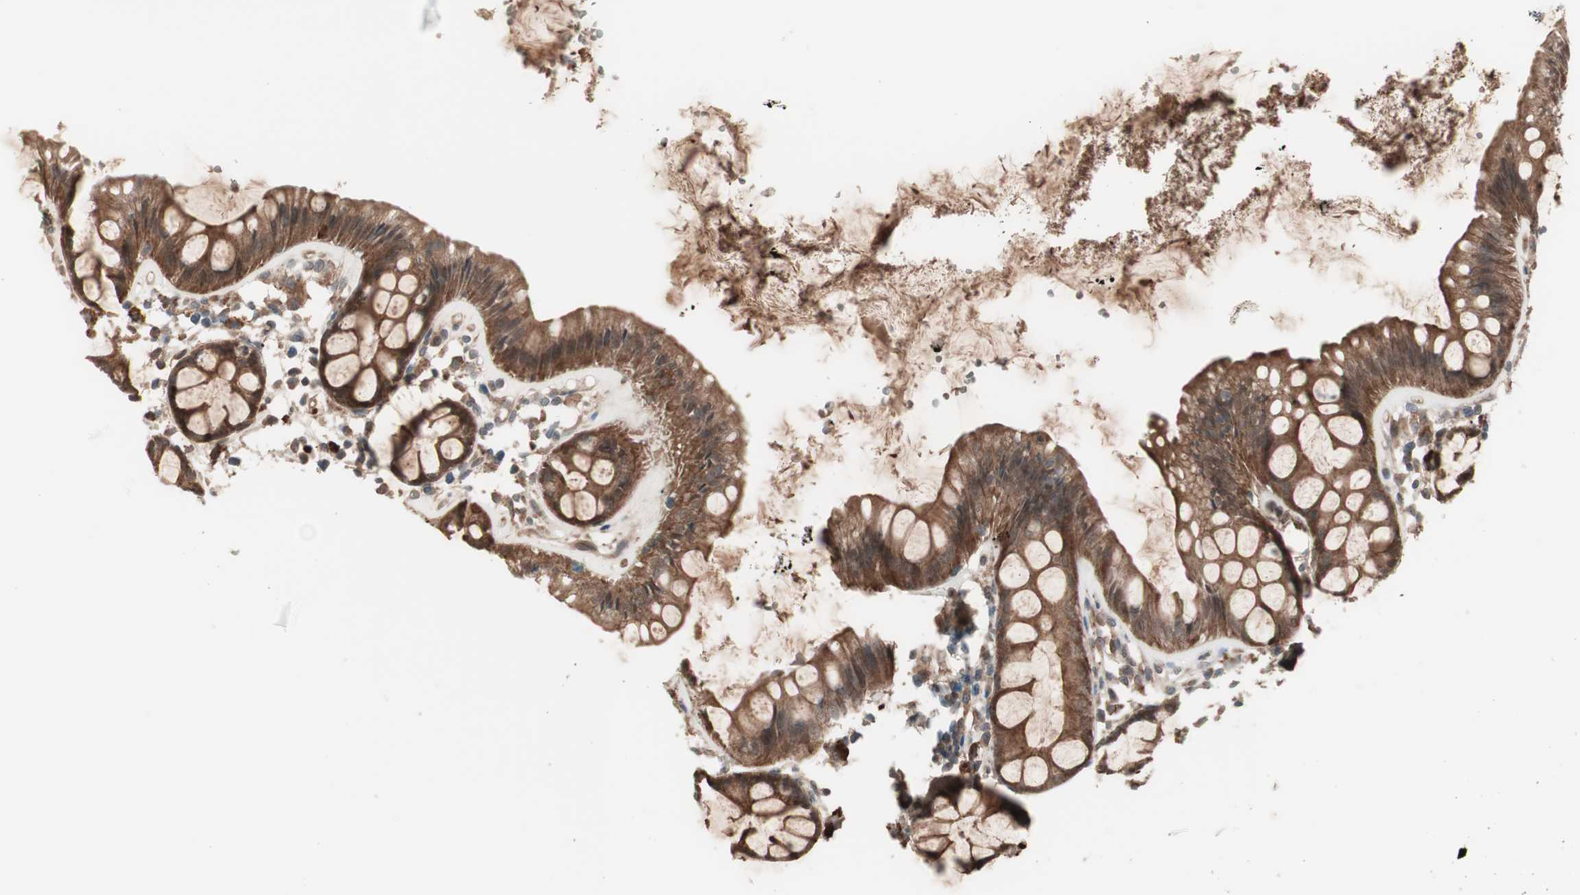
{"staining": {"intensity": "strong", "quantity": ">75%", "location": "cytoplasmic/membranous"}, "tissue": "rectum", "cell_type": "Glandular cells", "image_type": "normal", "snomed": [{"axis": "morphology", "description": "Normal tissue, NOS"}, {"axis": "topography", "description": "Rectum"}], "caption": "The image reveals staining of benign rectum, revealing strong cytoplasmic/membranous protein positivity (brown color) within glandular cells. The staining was performed using DAB (3,3'-diaminobenzidine) to visualize the protein expression in brown, while the nuclei were stained in blue with hematoxylin (Magnification: 20x).", "gene": "TFPI", "patient": {"sex": "female", "age": 66}}